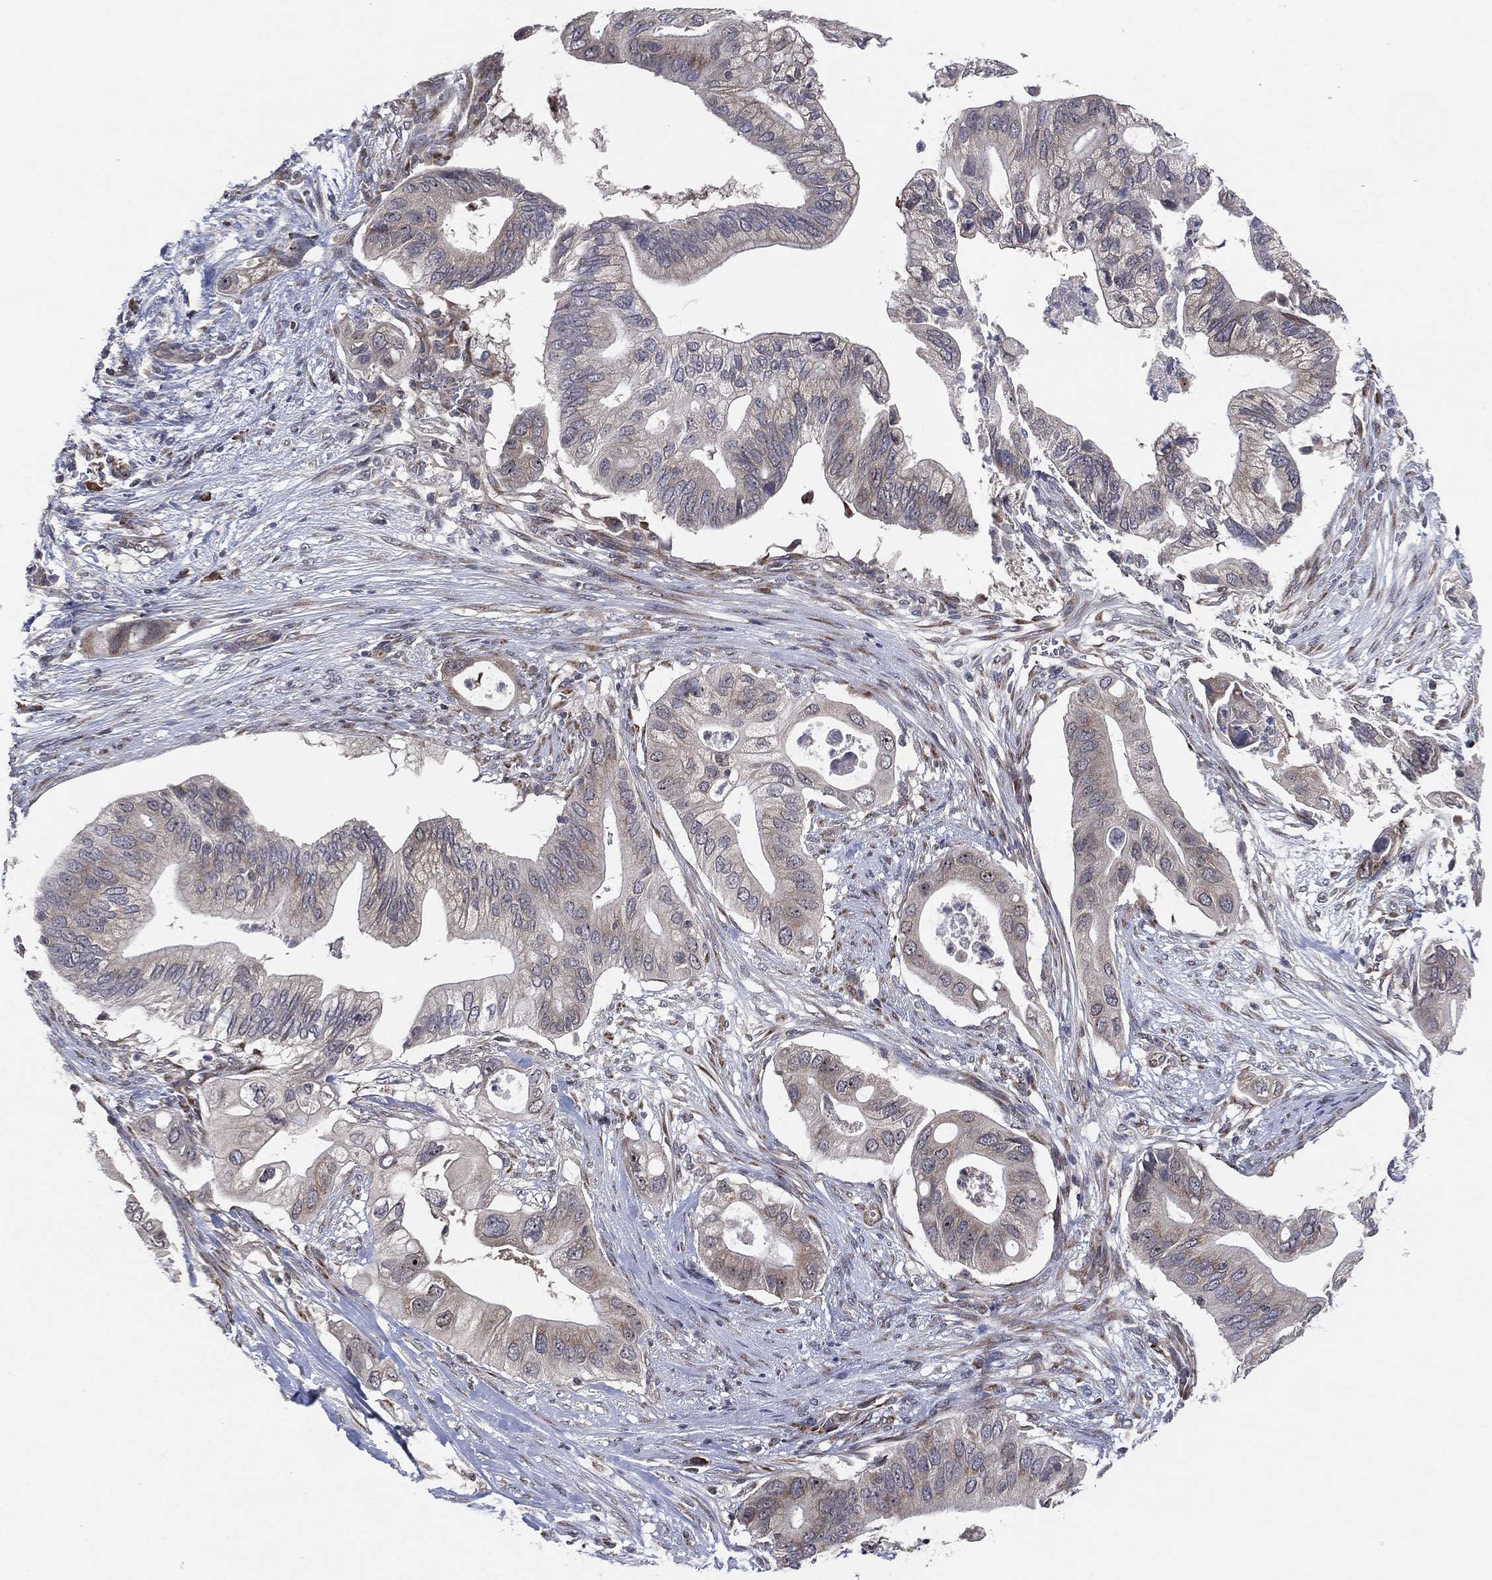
{"staining": {"intensity": "negative", "quantity": "none", "location": "none"}, "tissue": "pancreatic cancer", "cell_type": "Tumor cells", "image_type": "cancer", "snomed": [{"axis": "morphology", "description": "Adenocarcinoma, NOS"}, {"axis": "topography", "description": "Pancreas"}], "caption": "Pancreatic cancer stained for a protein using IHC demonstrates no positivity tumor cells.", "gene": "FAM104A", "patient": {"sex": "female", "age": 72}}